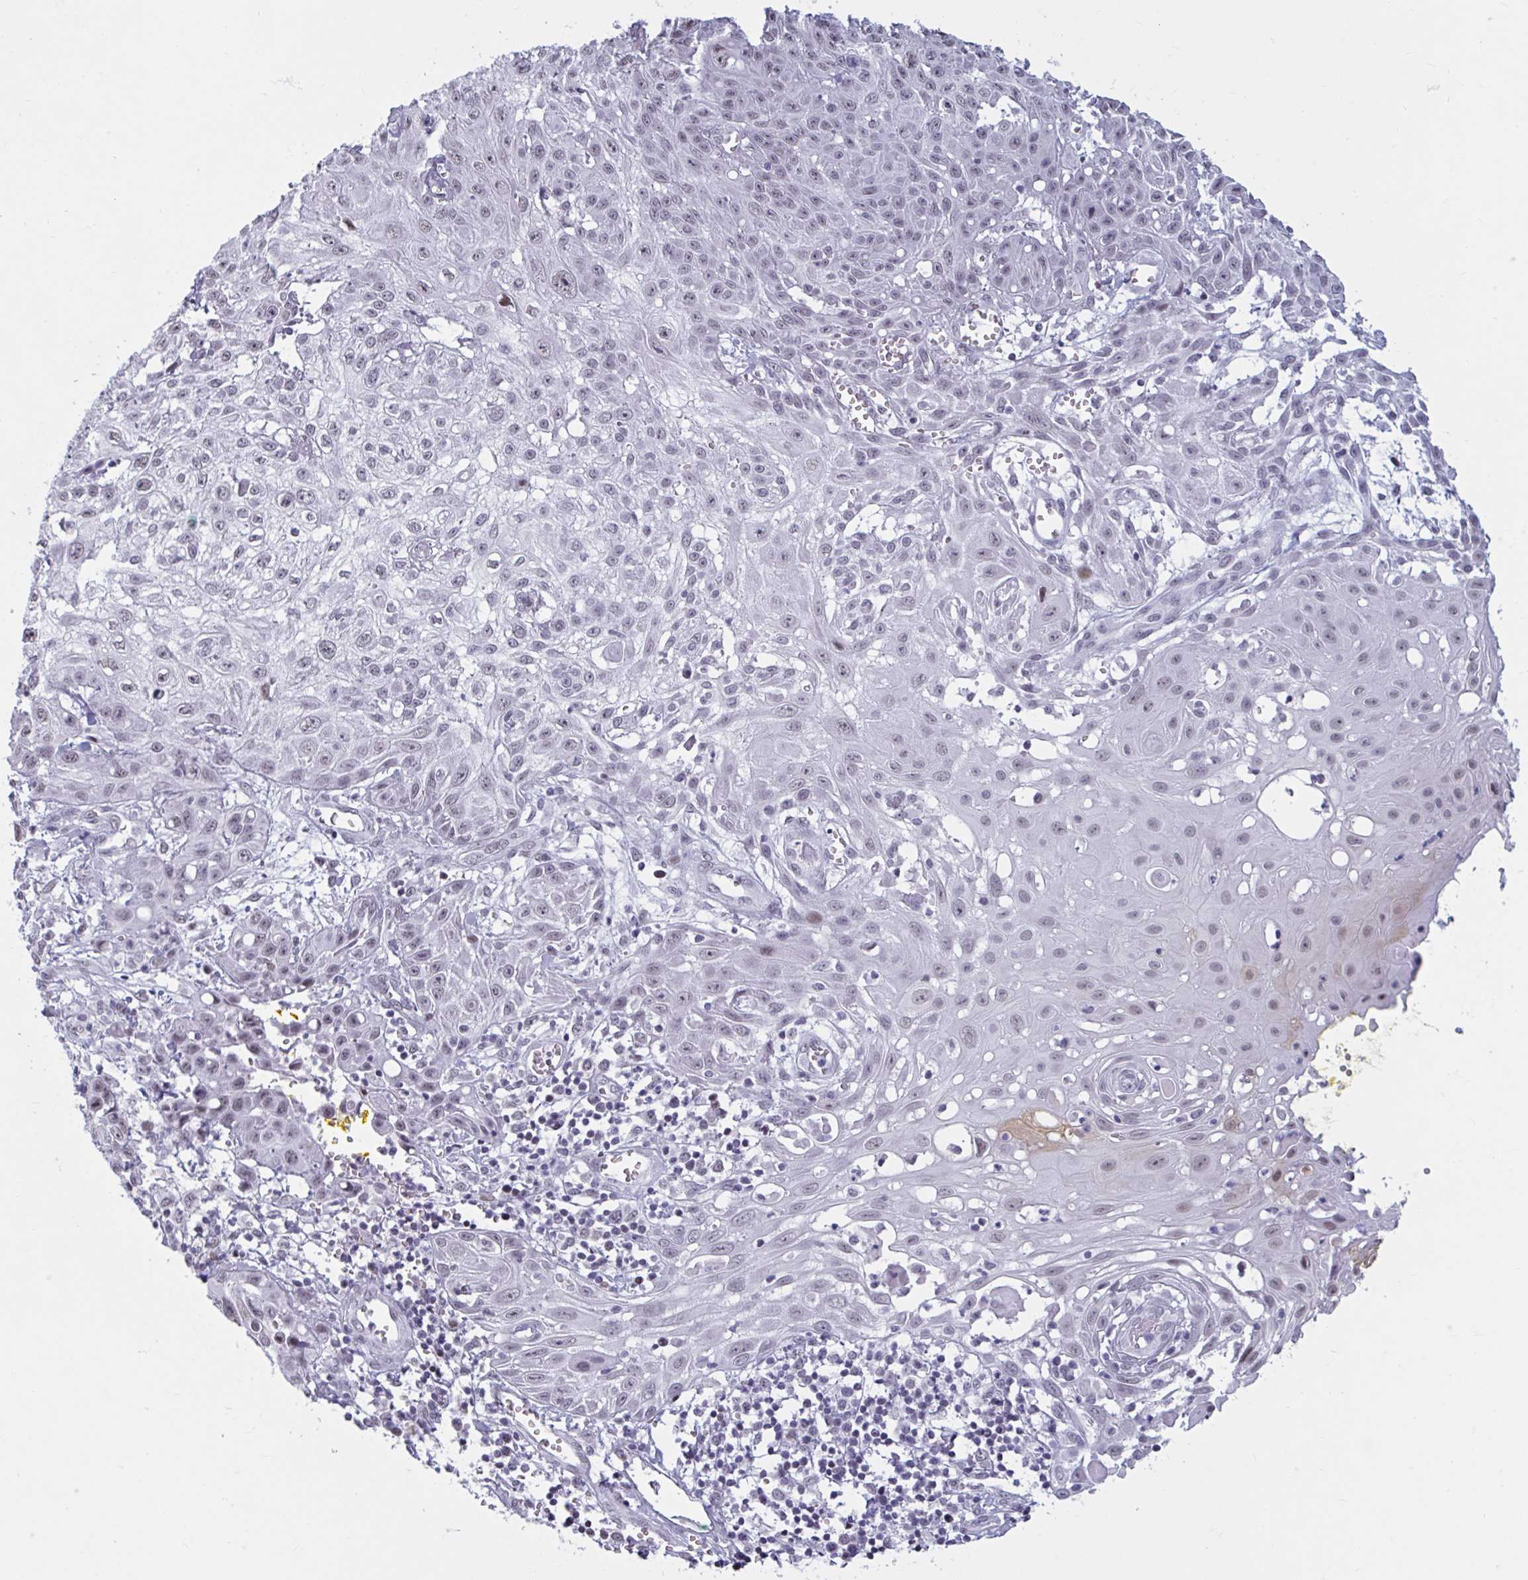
{"staining": {"intensity": "weak", "quantity": "<25%", "location": "nuclear"}, "tissue": "skin cancer", "cell_type": "Tumor cells", "image_type": "cancer", "snomed": [{"axis": "morphology", "description": "Squamous cell carcinoma, NOS"}, {"axis": "topography", "description": "Skin"}, {"axis": "topography", "description": "Vulva"}], "caption": "There is no significant expression in tumor cells of squamous cell carcinoma (skin).", "gene": "HSD17B6", "patient": {"sex": "female", "age": 71}}